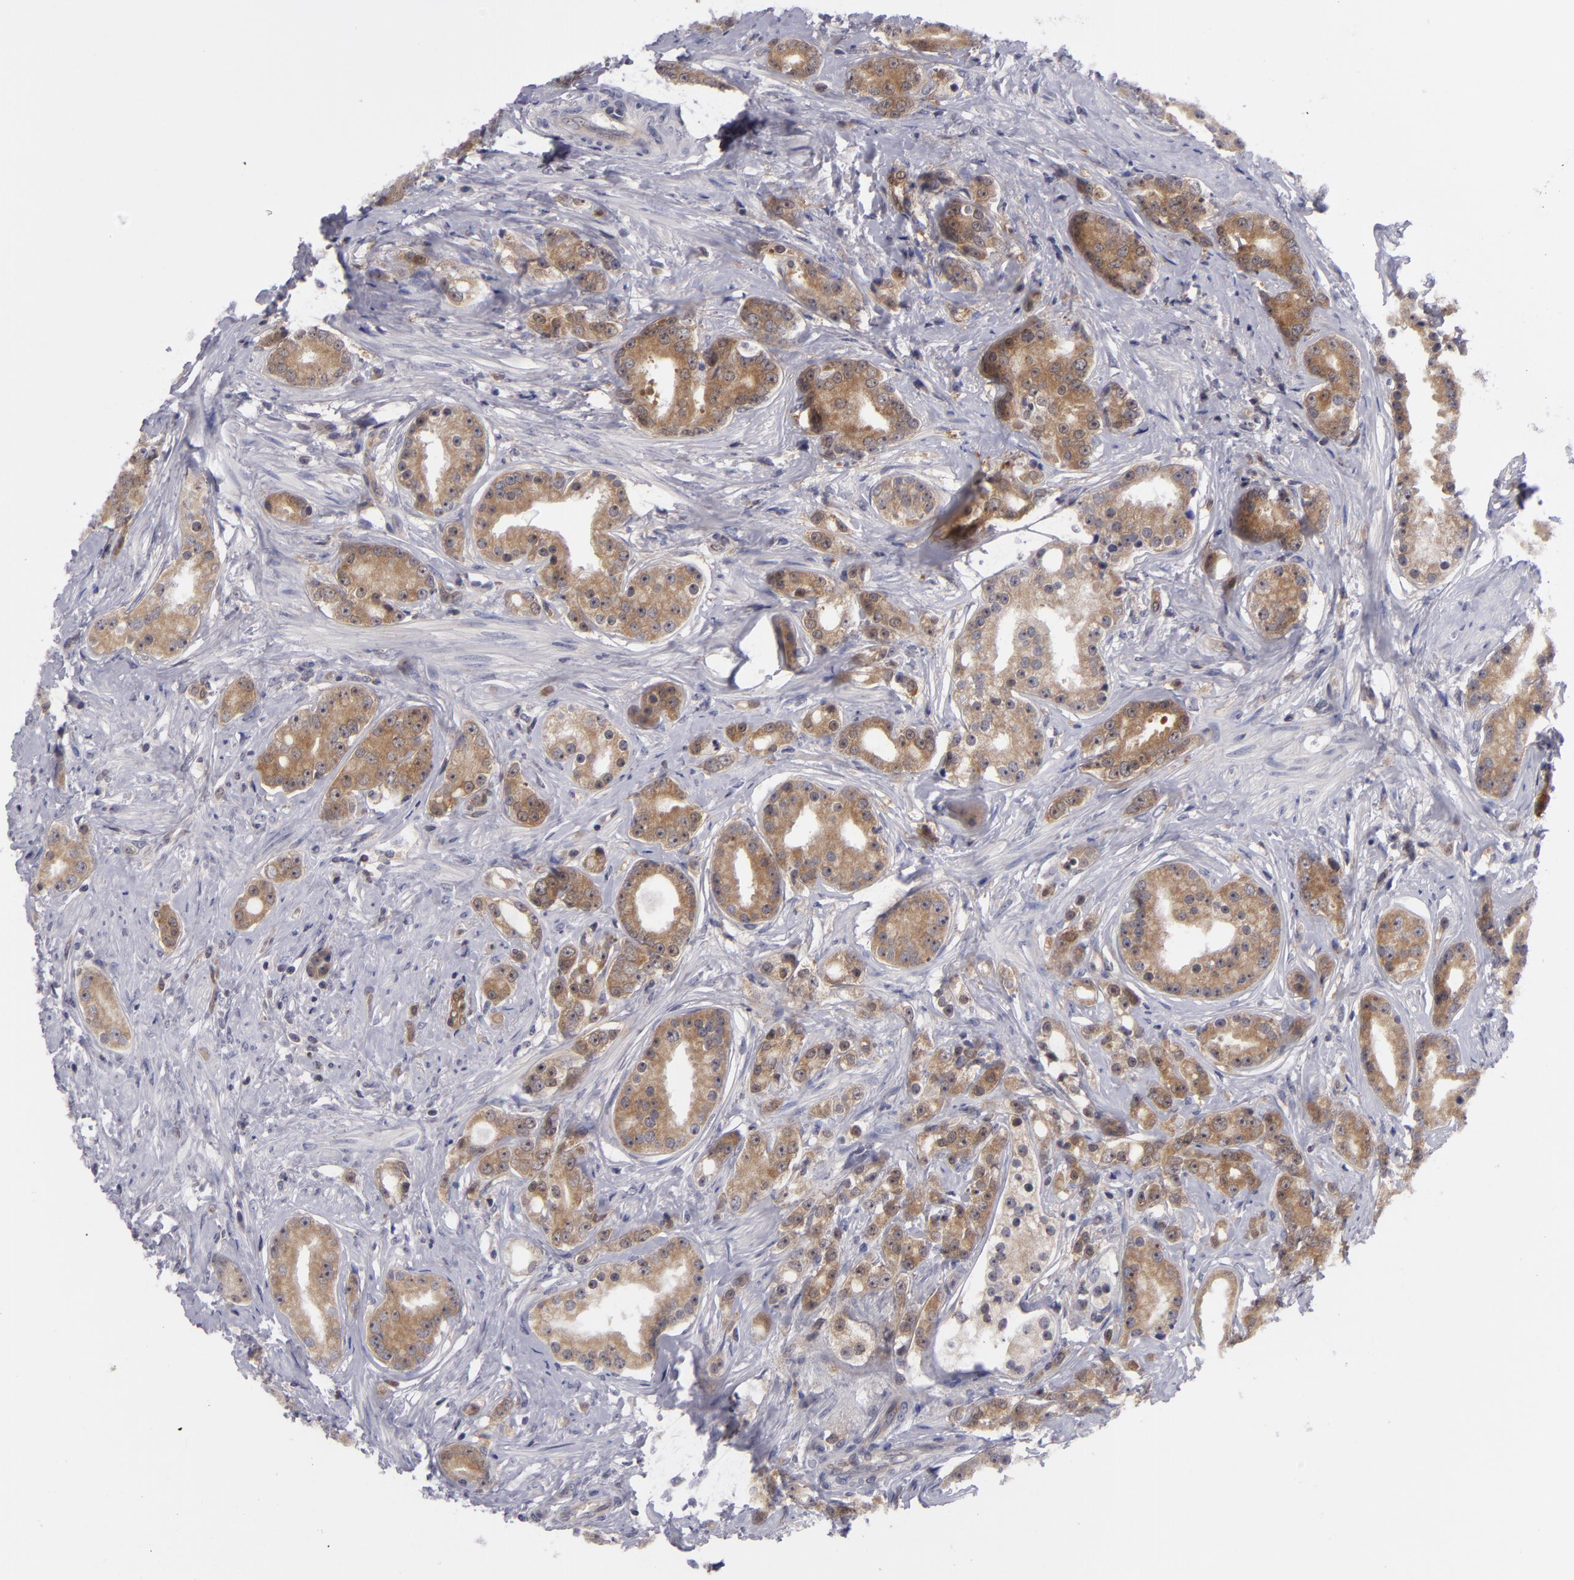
{"staining": {"intensity": "strong", "quantity": ">75%", "location": "cytoplasmic/membranous"}, "tissue": "prostate cancer", "cell_type": "Tumor cells", "image_type": "cancer", "snomed": [{"axis": "morphology", "description": "Adenocarcinoma, Medium grade"}, {"axis": "topography", "description": "Prostate"}], "caption": "High-magnification brightfield microscopy of prostate medium-grade adenocarcinoma stained with DAB (brown) and counterstained with hematoxylin (blue). tumor cells exhibit strong cytoplasmic/membranous positivity is appreciated in about>75% of cells. The protein is shown in brown color, while the nuclei are stained blue.", "gene": "BCL10", "patient": {"sex": "male", "age": 59}}